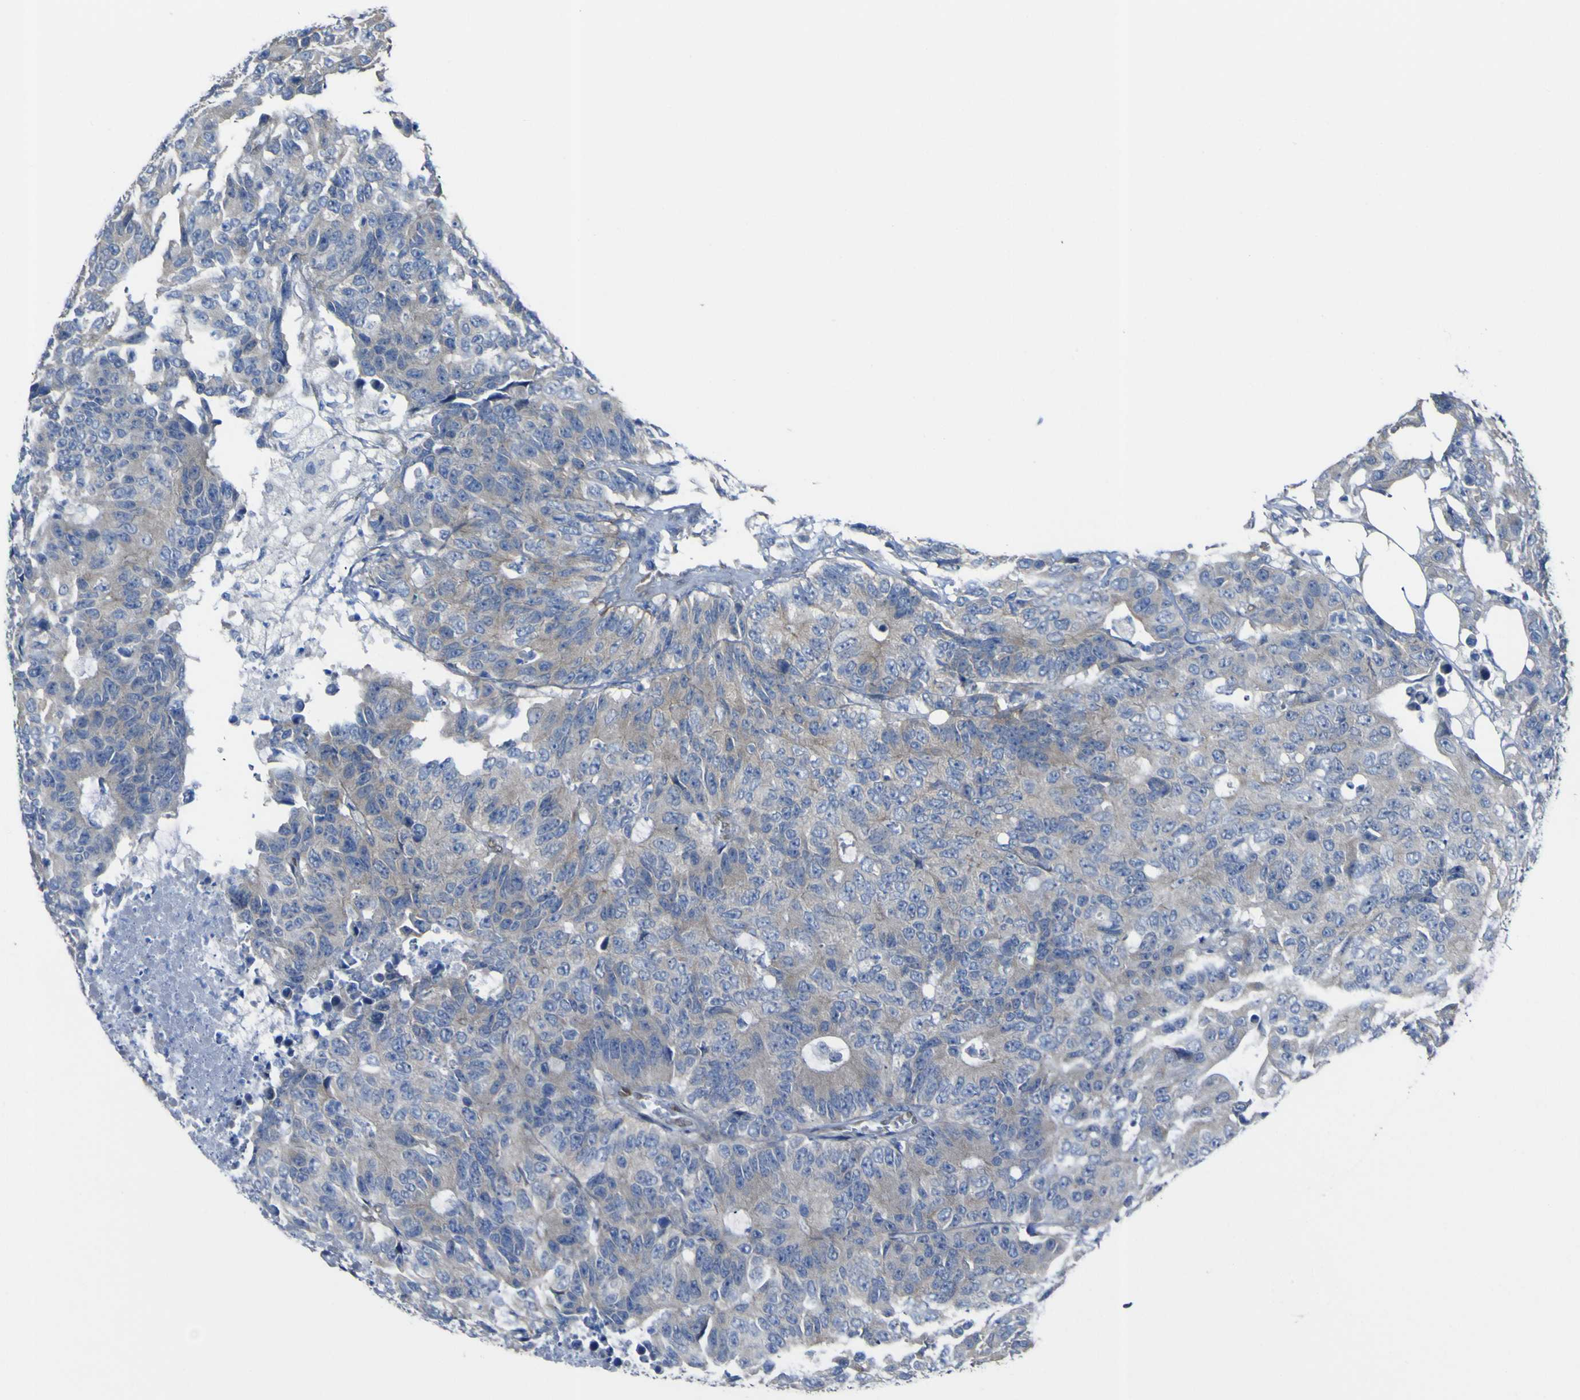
{"staining": {"intensity": "negative", "quantity": "none", "location": "none"}, "tissue": "colorectal cancer", "cell_type": "Tumor cells", "image_type": "cancer", "snomed": [{"axis": "morphology", "description": "Adenocarcinoma, NOS"}, {"axis": "topography", "description": "Colon"}], "caption": "An immunohistochemistry image of colorectal cancer (adenocarcinoma) is shown. There is no staining in tumor cells of colorectal cancer (adenocarcinoma). (Stains: DAB IHC with hematoxylin counter stain, Microscopy: brightfield microscopy at high magnification).", "gene": "LRRN1", "patient": {"sex": "female", "age": 86}}